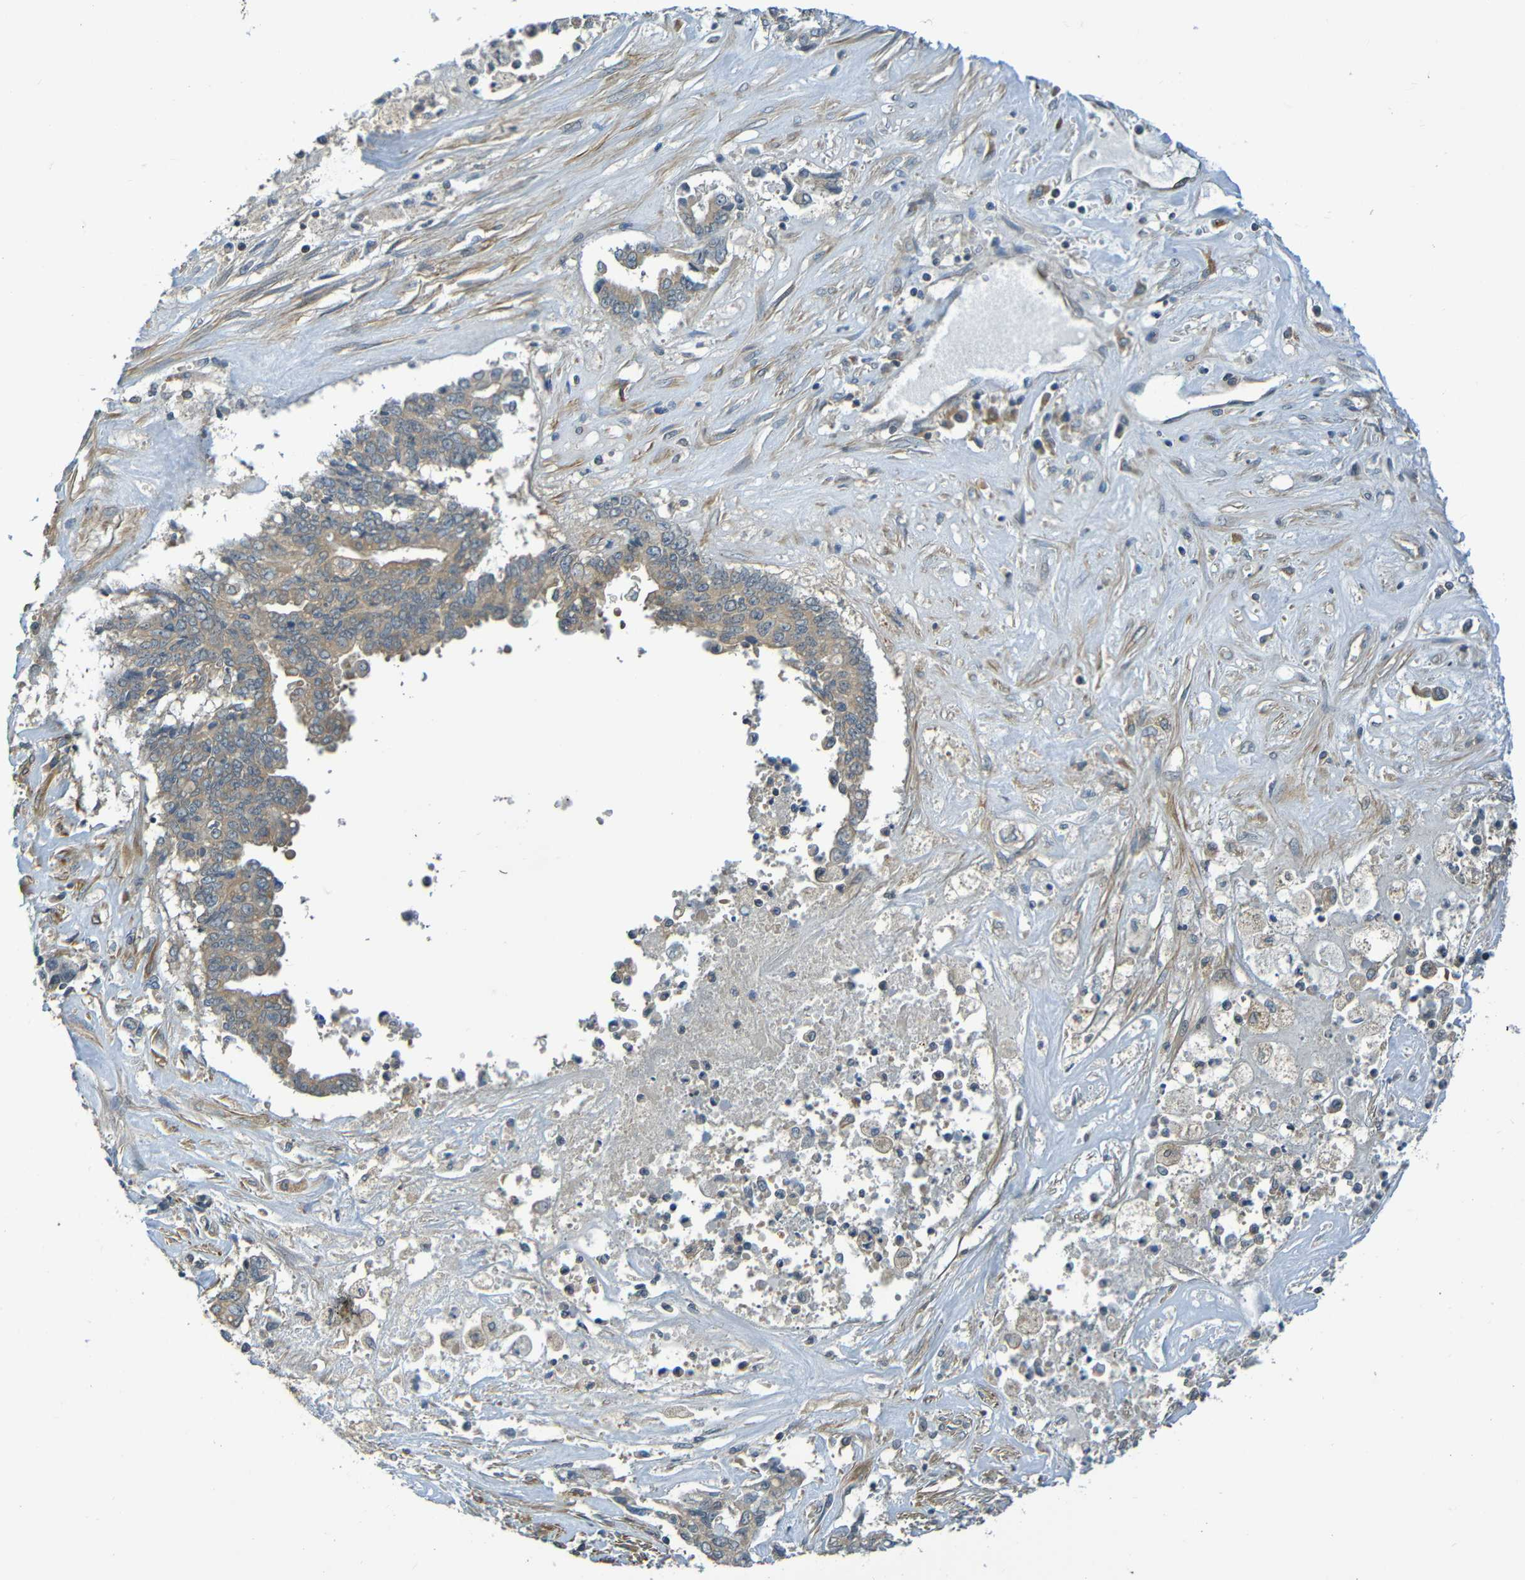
{"staining": {"intensity": "weak", "quantity": ">75%", "location": "cytoplasmic/membranous"}, "tissue": "liver cancer", "cell_type": "Tumor cells", "image_type": "cancer", "snomed": [{"axis": "morphology", "description": "Cholangiocarcinoma"}, {"axis": "topography", "description": "Liver"}], "caption": "High-magnification brightfield microscopy of liver cancer (cholangiocarcinoma) stained with DAB (3,3'-diaminobenzidine) (brown) and counterstained with hematoxylin (blue). tumor cells exhibit weak cytoplasmic/membranous expression is identified in approximately>75% of cells.", "gene": "CYP4F2", "patient": {"sex": "male", "age": 57}}